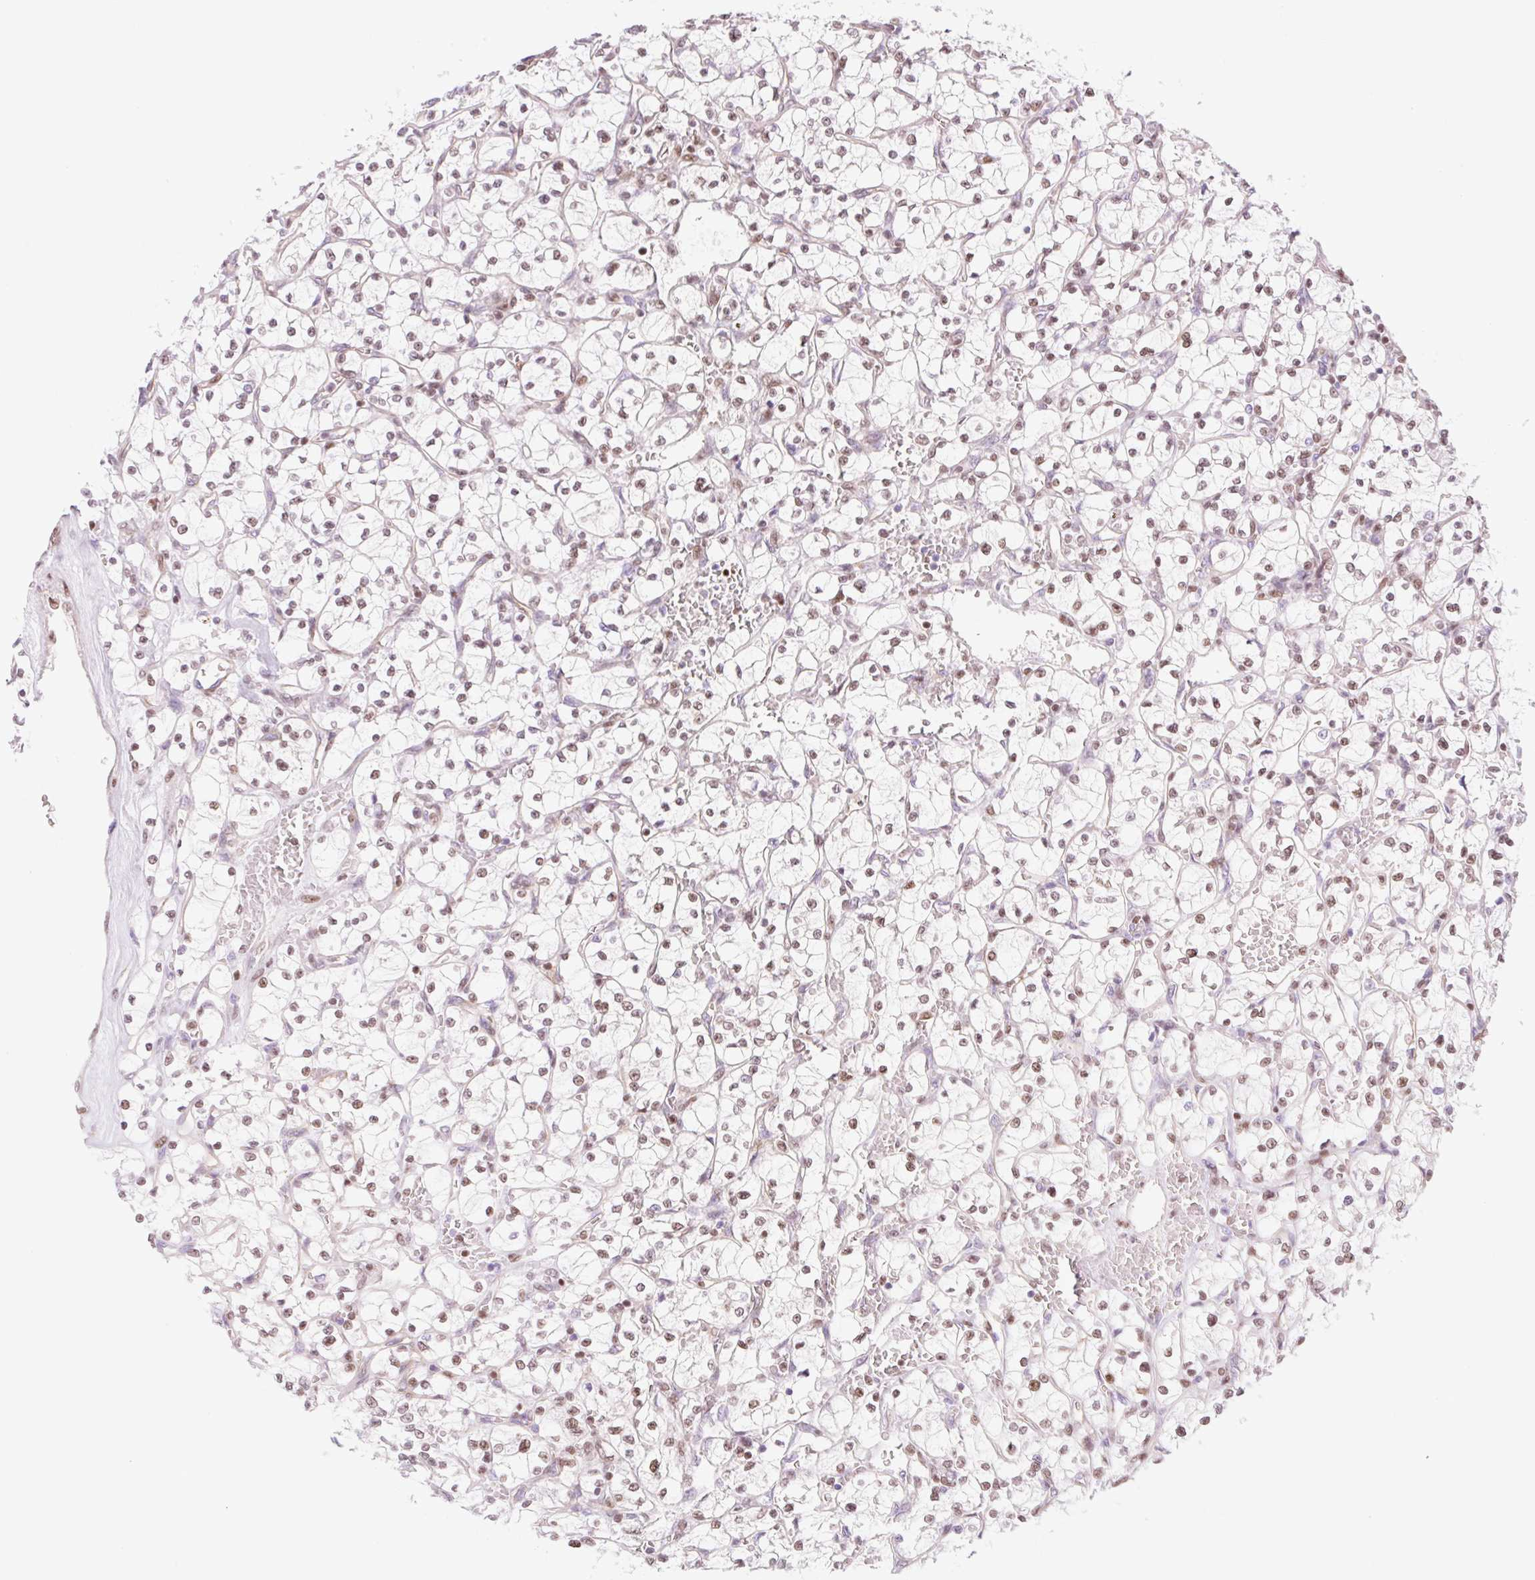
{"staining": {"intensity": "moderate", "quantity": "25%-75%", "location": "nuclear"}, "tissue": "renal cancer", "cell_type": "Tumor cells", "image_type": "cancer", "snomed": [{"axis": "morphology", "description": "Adenocarcinoma, NOS"}, {"axis": "topography", "description": "Kidney"}], "caption": "A photomicrograph of human renal adenocarcinoma stained for a protein exhibits moderate nuclear brown staining in tumor cells. The protein is stained brown, and the nuclei are stained in blue (DAB IHC with brightfield microscopy, high magnification).", "gene": "PRDM11", "patient": {"sex": "female", "age": 64}}